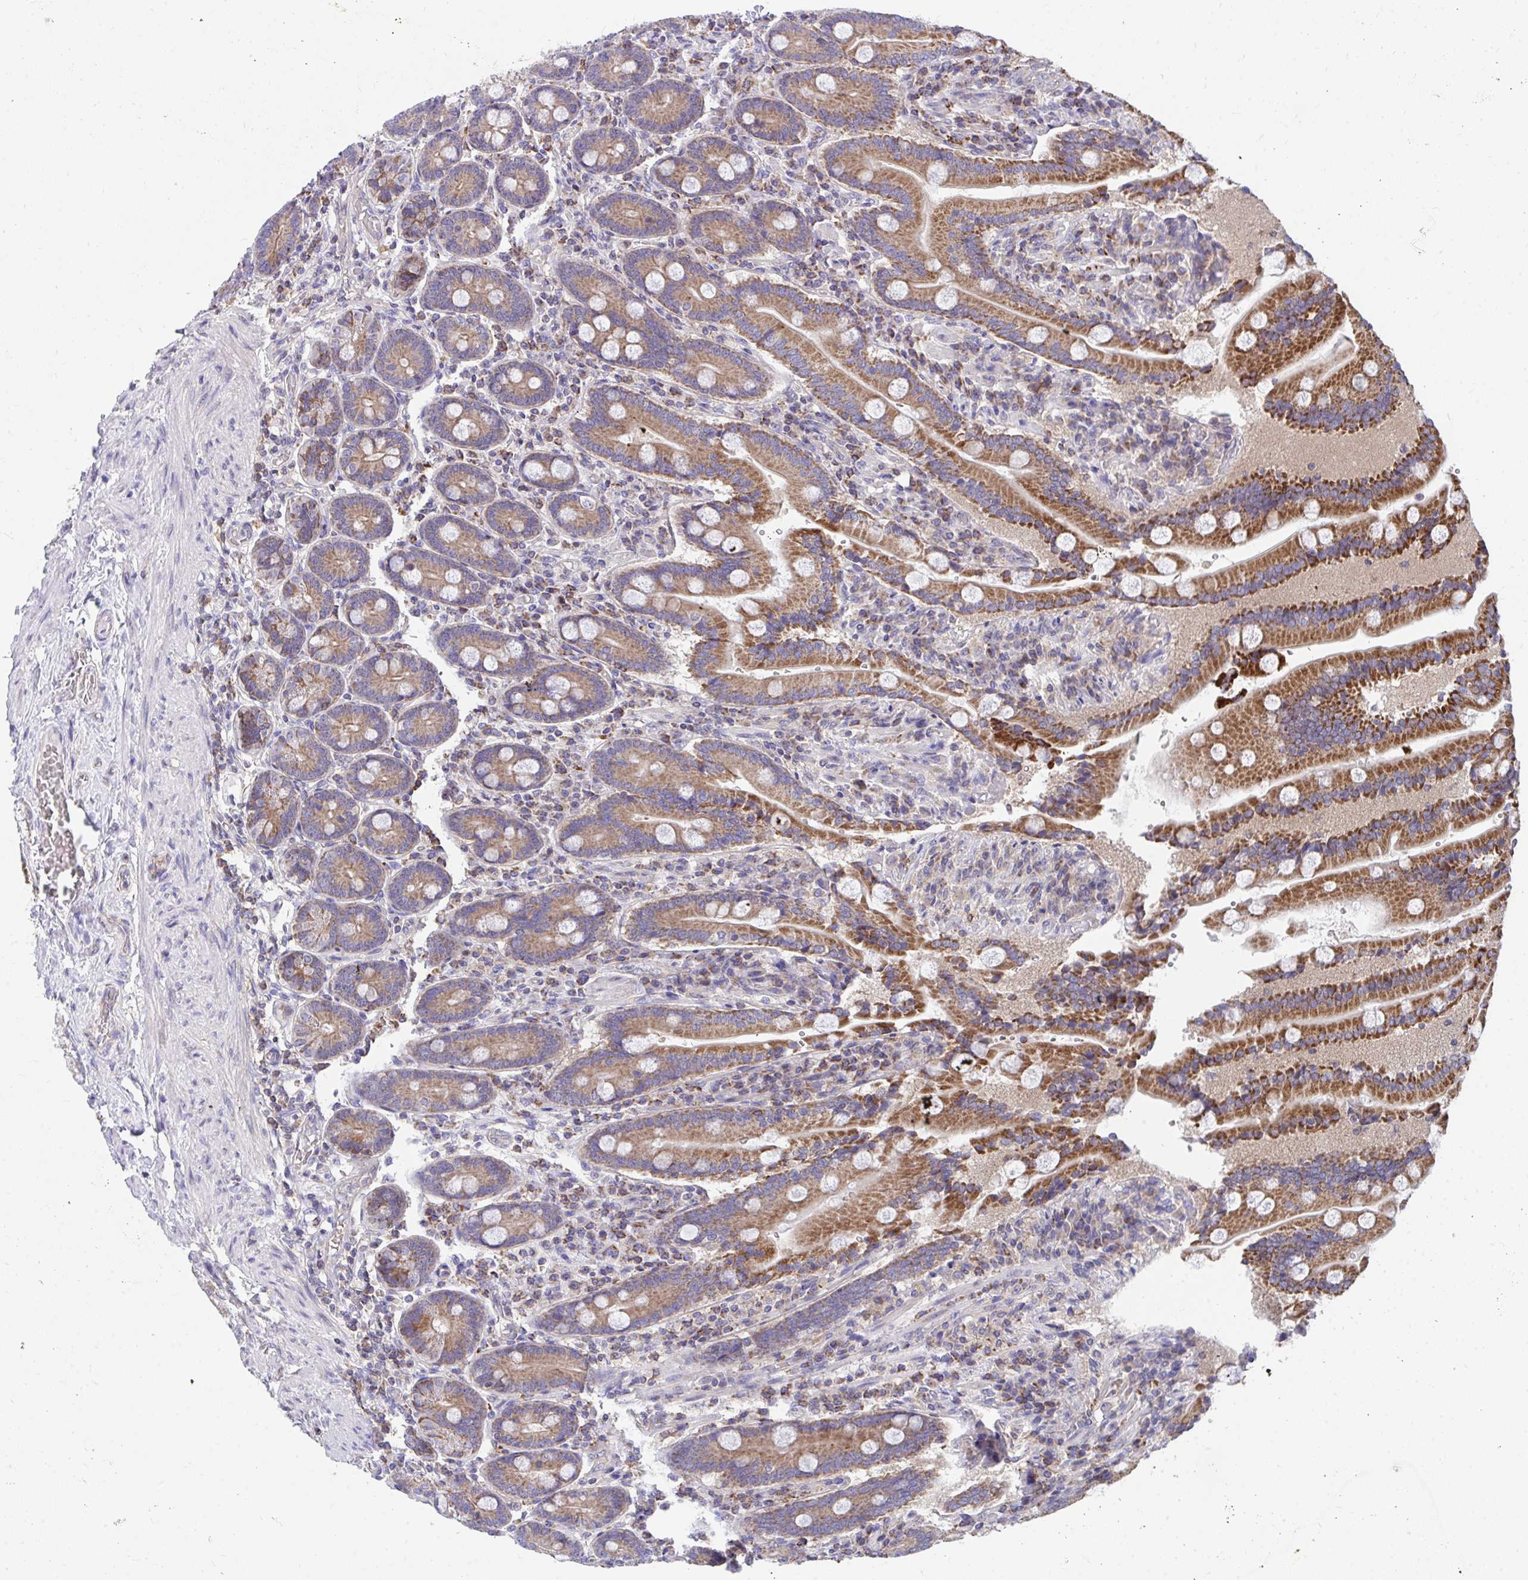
{"staining": {"intensity": "strong", "quantity": ">75%", "location": "cytoplasmic/membranous"}, "tissue": "duodenum", "cell_type": "Glandular cells", "image_type": "normal", "snomed": [{"axis": "morphology", "description": "Normal tissue, NOS"}, {"axis": "topography", "description": "Duodenum"}], "caption": "Protein staining of benign duodenum demonstrates strong cytoplasmic/membranous expression in about >75% of glandular cells.", "gene": "FHIP1B", "patient": {"sex": "female", "age": 62}}